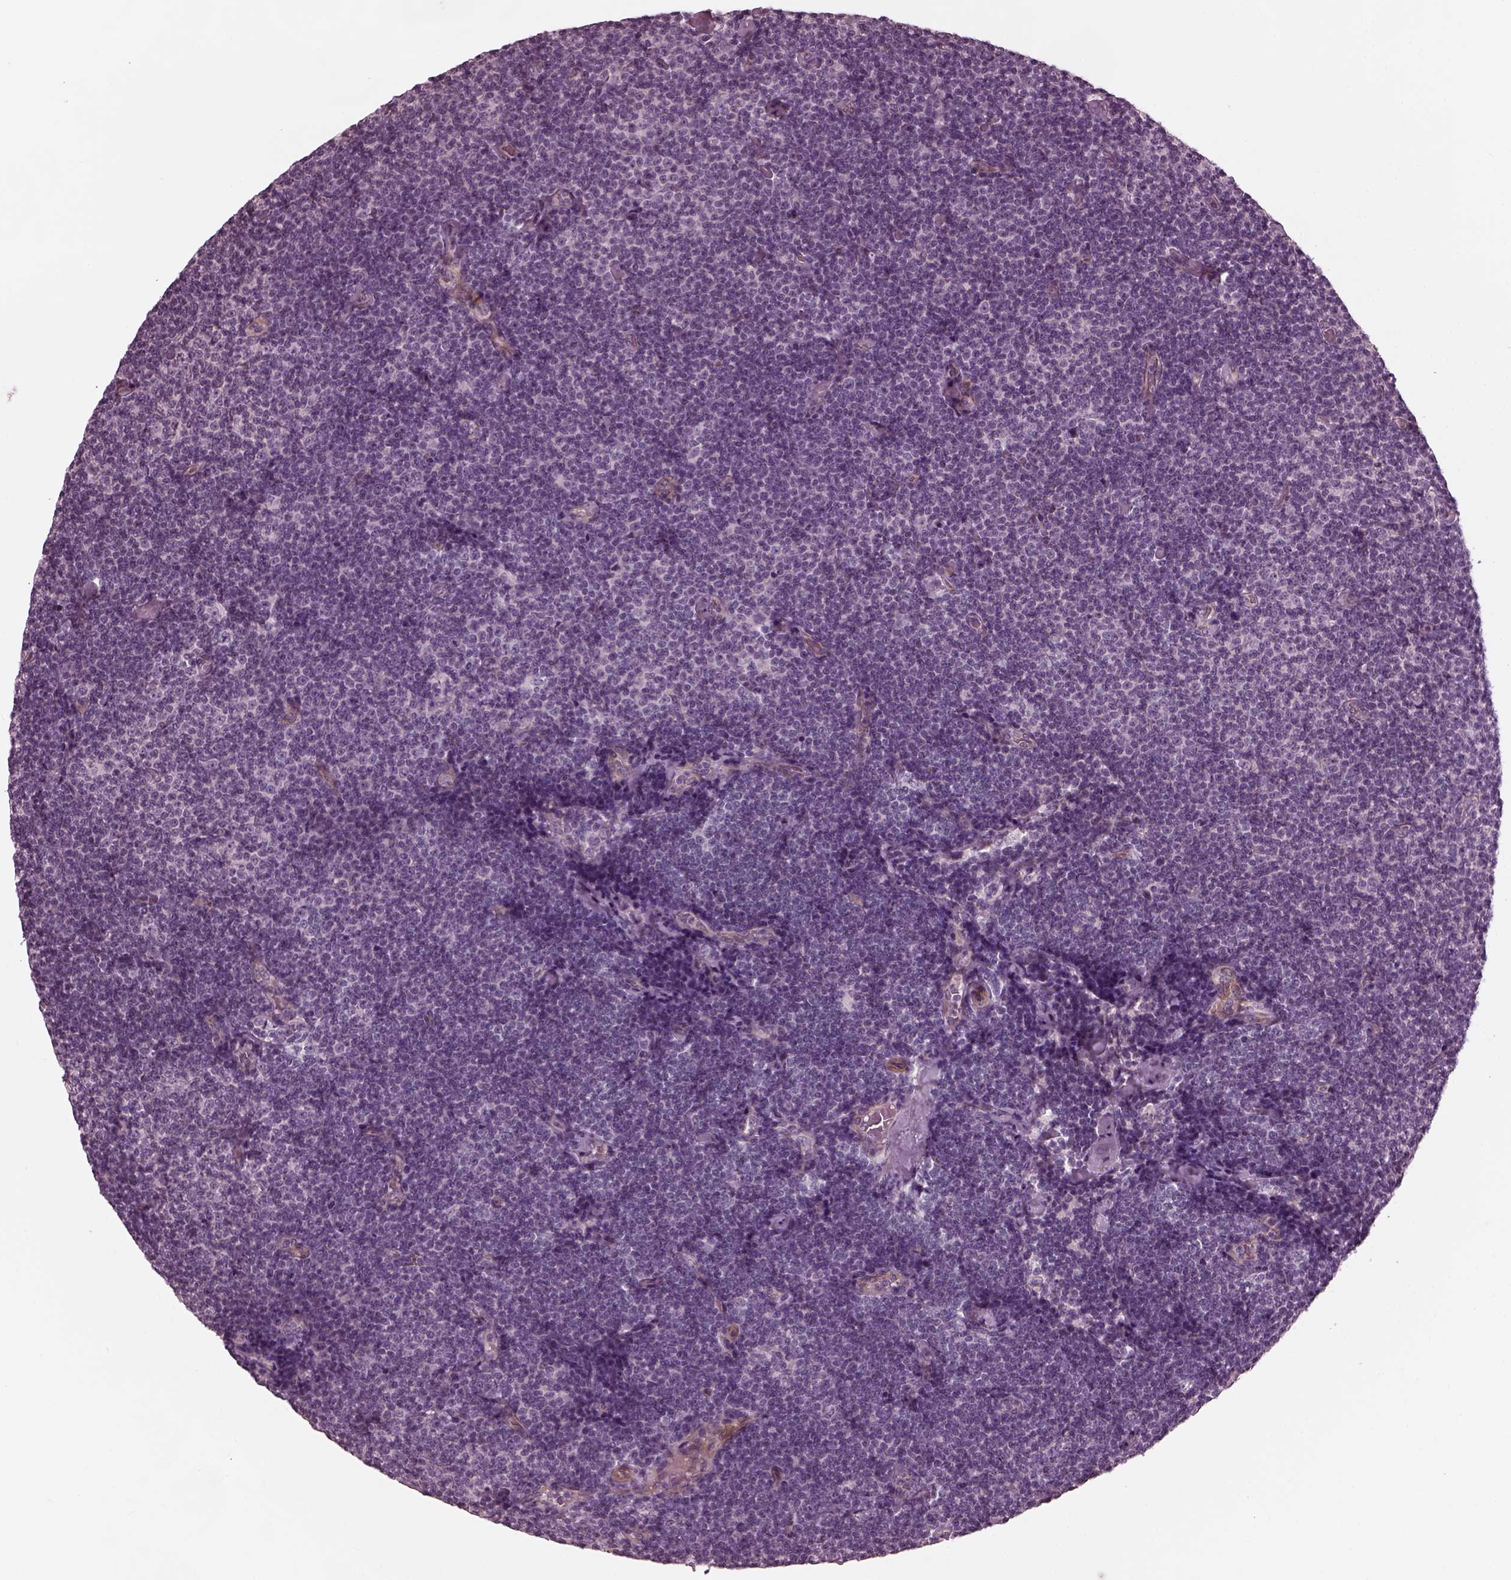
{"staining": {"intensity": "negative", "quantity": "none", "location": "none"}, "tissue": "lymphoma", "cell_type": "Tumor cells", "image_type": "cancer", "snomed": [{"axis": "morphology", "description": "Malignant lymphoma, non-Hodgkin's type, Low grade"}, {"axis": "topography", "description": "Lymph node"}], "caption": "Human malignant lymphoma, non-Hodgkin's type (low-grade) stained for a protein using immunohistochemistry (IHC) exhibits no positivity in tumor cells.", "gene": "KIF6", "patient": {"sex": "male", "age": 81}}